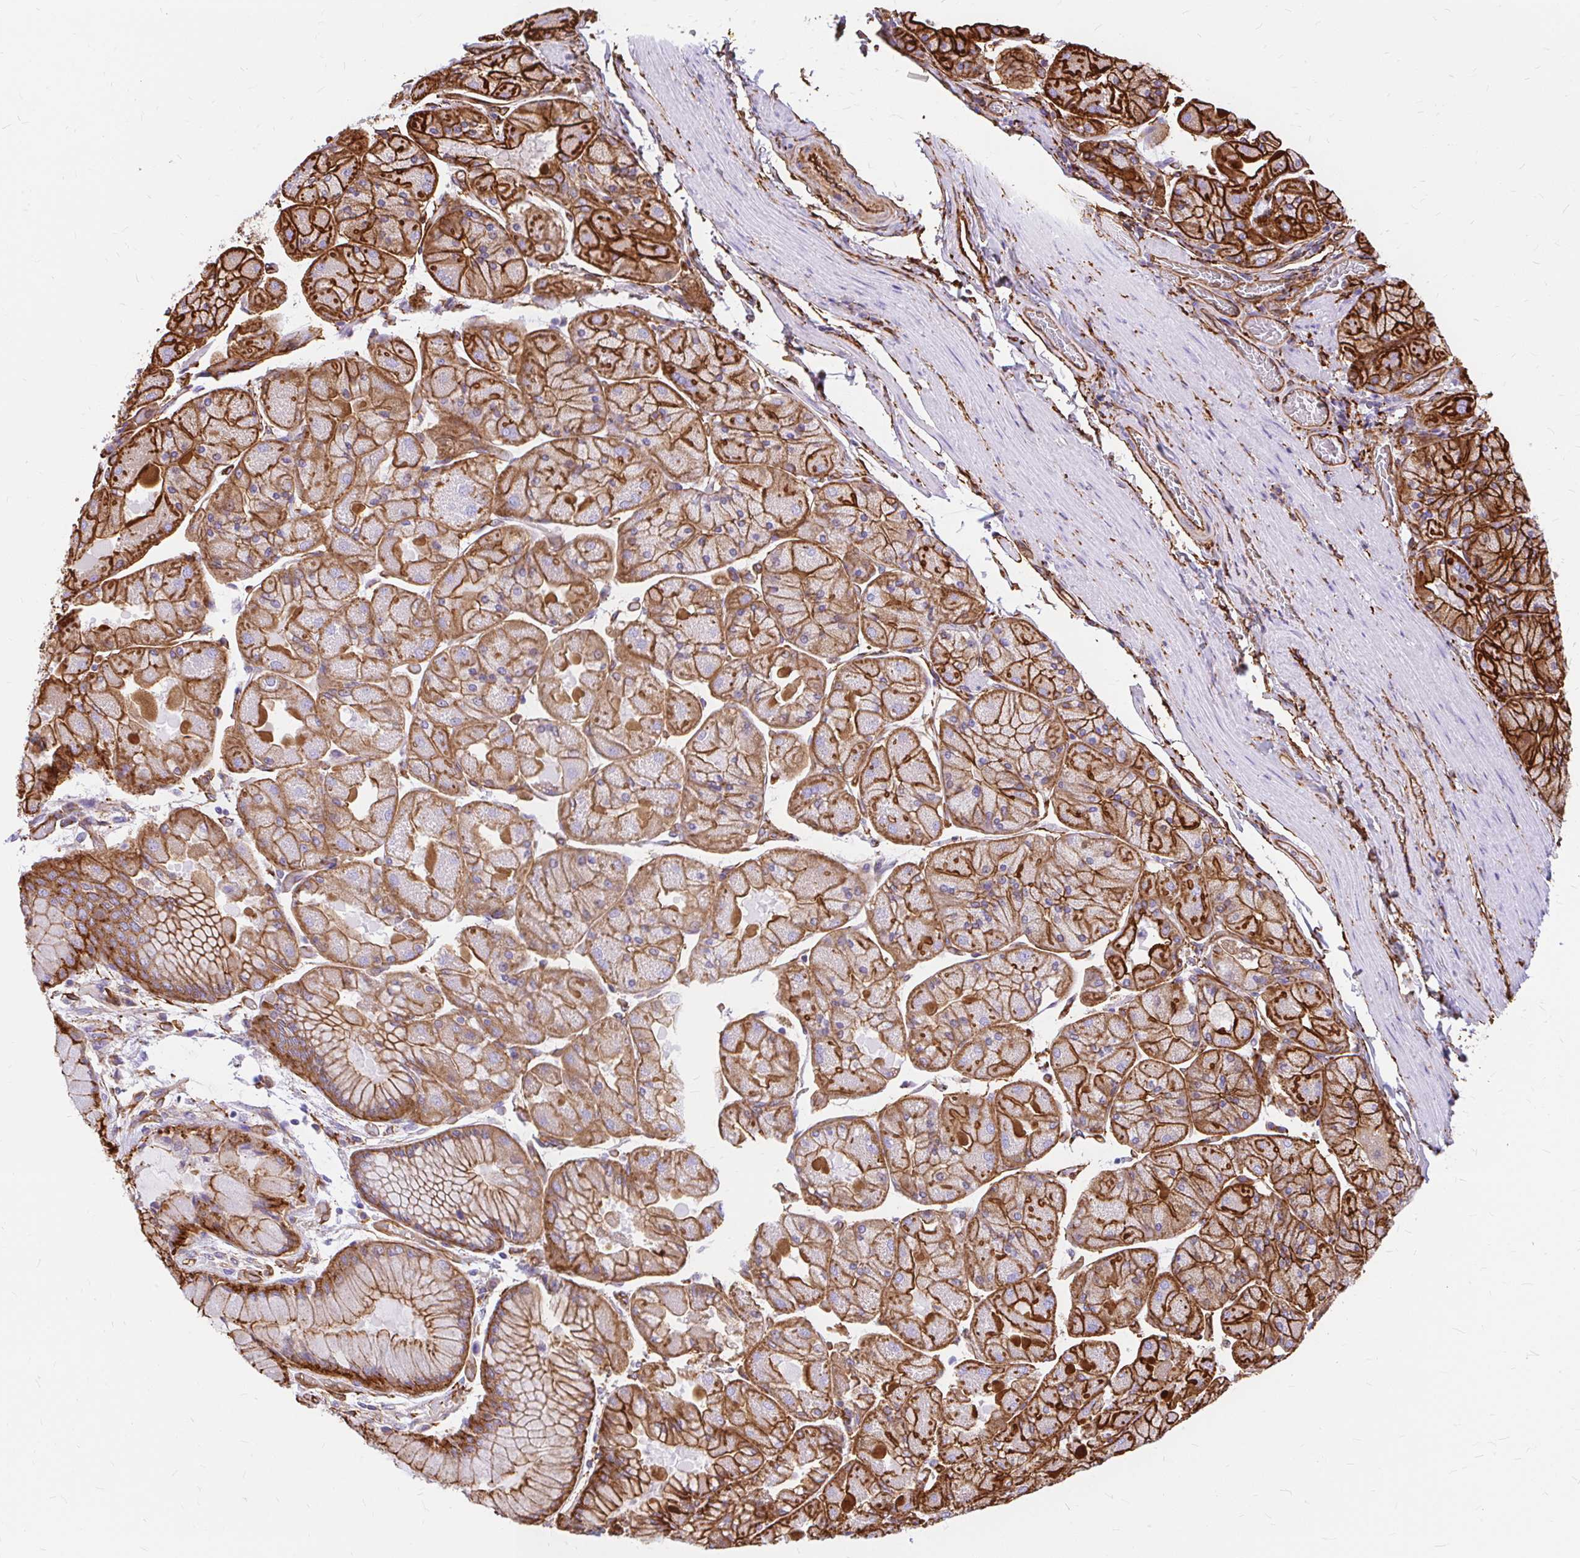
{"staining": {"intensity": "strong", "quantity": ">75%", "location": "cytoplasmic/membranous"}, "tissue": "stomach", "cell_type": "Glandular cells", "image_type": "normal", "snomed": [{"axis": "morphology", "description": "Normal tissue, NOS"}, {"axis": "topography", "description": "Stomach"}], "caption": "An image of stomach stained for a protein exhibits strong cytoplasmic/membranous brown staining in glandular cells.", "gene": "MAP1LC3B2", "patient": {"sex": "female", "age": 61}}